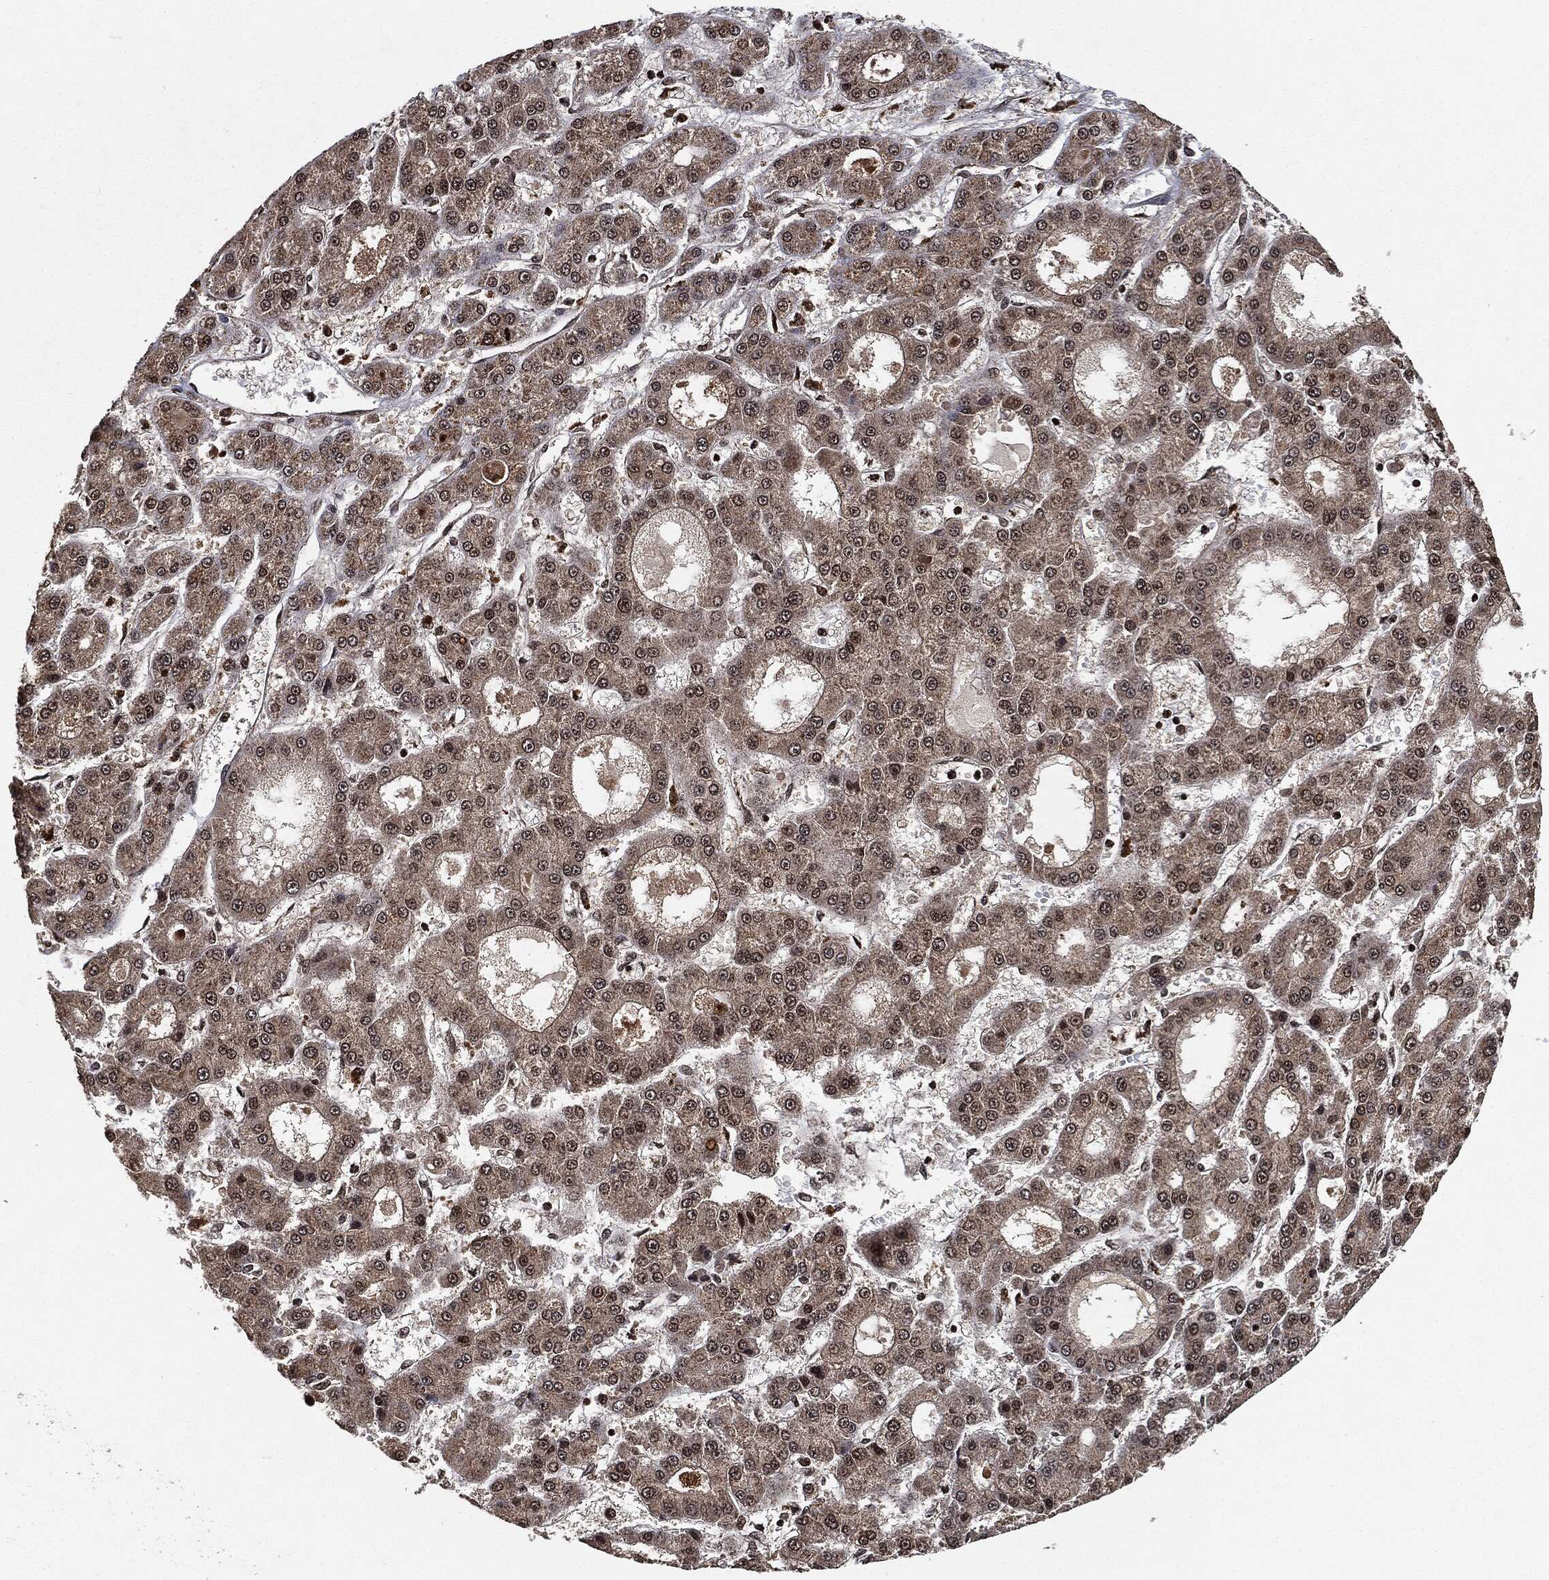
{"staining": {"intensity": "weak", "quantity": "25%-75%", "location": "cytoplasmic/membranous,nuclear"}, "tissue": "liver cancer", "cell_type": "Tumor cells", "image_type": "cancer", "snomed": [{"axis": "morphology", "description": "Carcinoma, Hepatocellular, NOS"}, {"axis": "topography", "description": "Liver"}], "caption": "An image showing weak cytoplasmic/membranous and nuclear staining in approximately 25%-75% of tumor cells in liver hepatocellular carcinoma, as visualized by brown immunohistochemical staining.", "gene": "PDK1", "patient": {"sex": "male", "age": 70}}